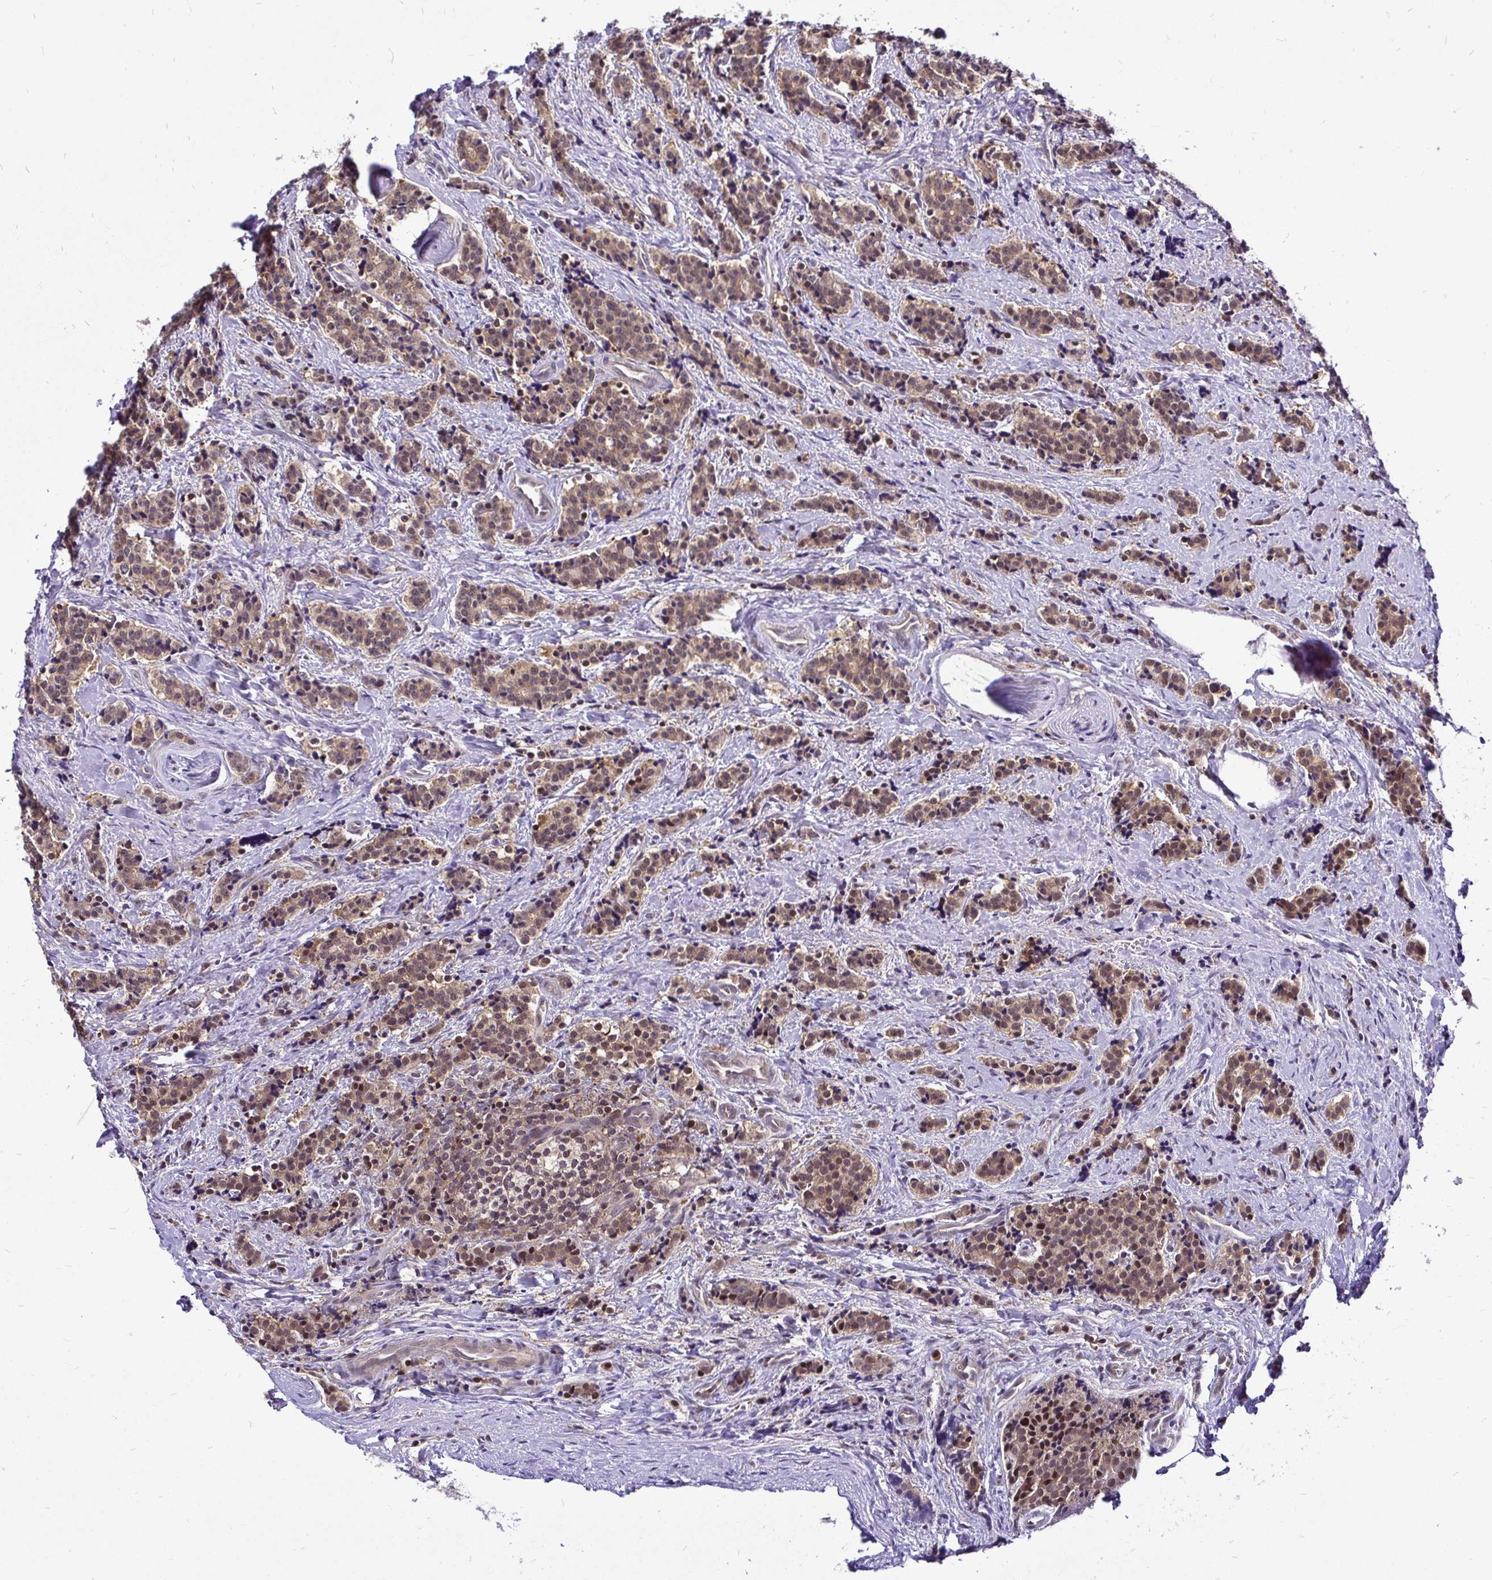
{"staining": {"intensity": "moderate", "quantity": ">75%", "location": "cytoplasmic/membranous,nuclear"}, "tissue": "carcinoid", "cell_type": "Tumor cells", "image_type": "cancer", "snomed": [{"axis": "morphology", "description": "Carcinoid, malignant, NOS"}, {"axis": "topography", "description": "Small intestine"}], "caption": "A medium amount of moderate cytoplasmic/membranous and nuclear expression is present in about >75% of tumor cells in carcinoid (malignant) tissue. (DAB (3,3'-diaminobenzidine) IHC, brown staining for protein, blue staining for nuclei).", "gene": "UBE2M", "patient": {"sex": "female", "age": 73}}